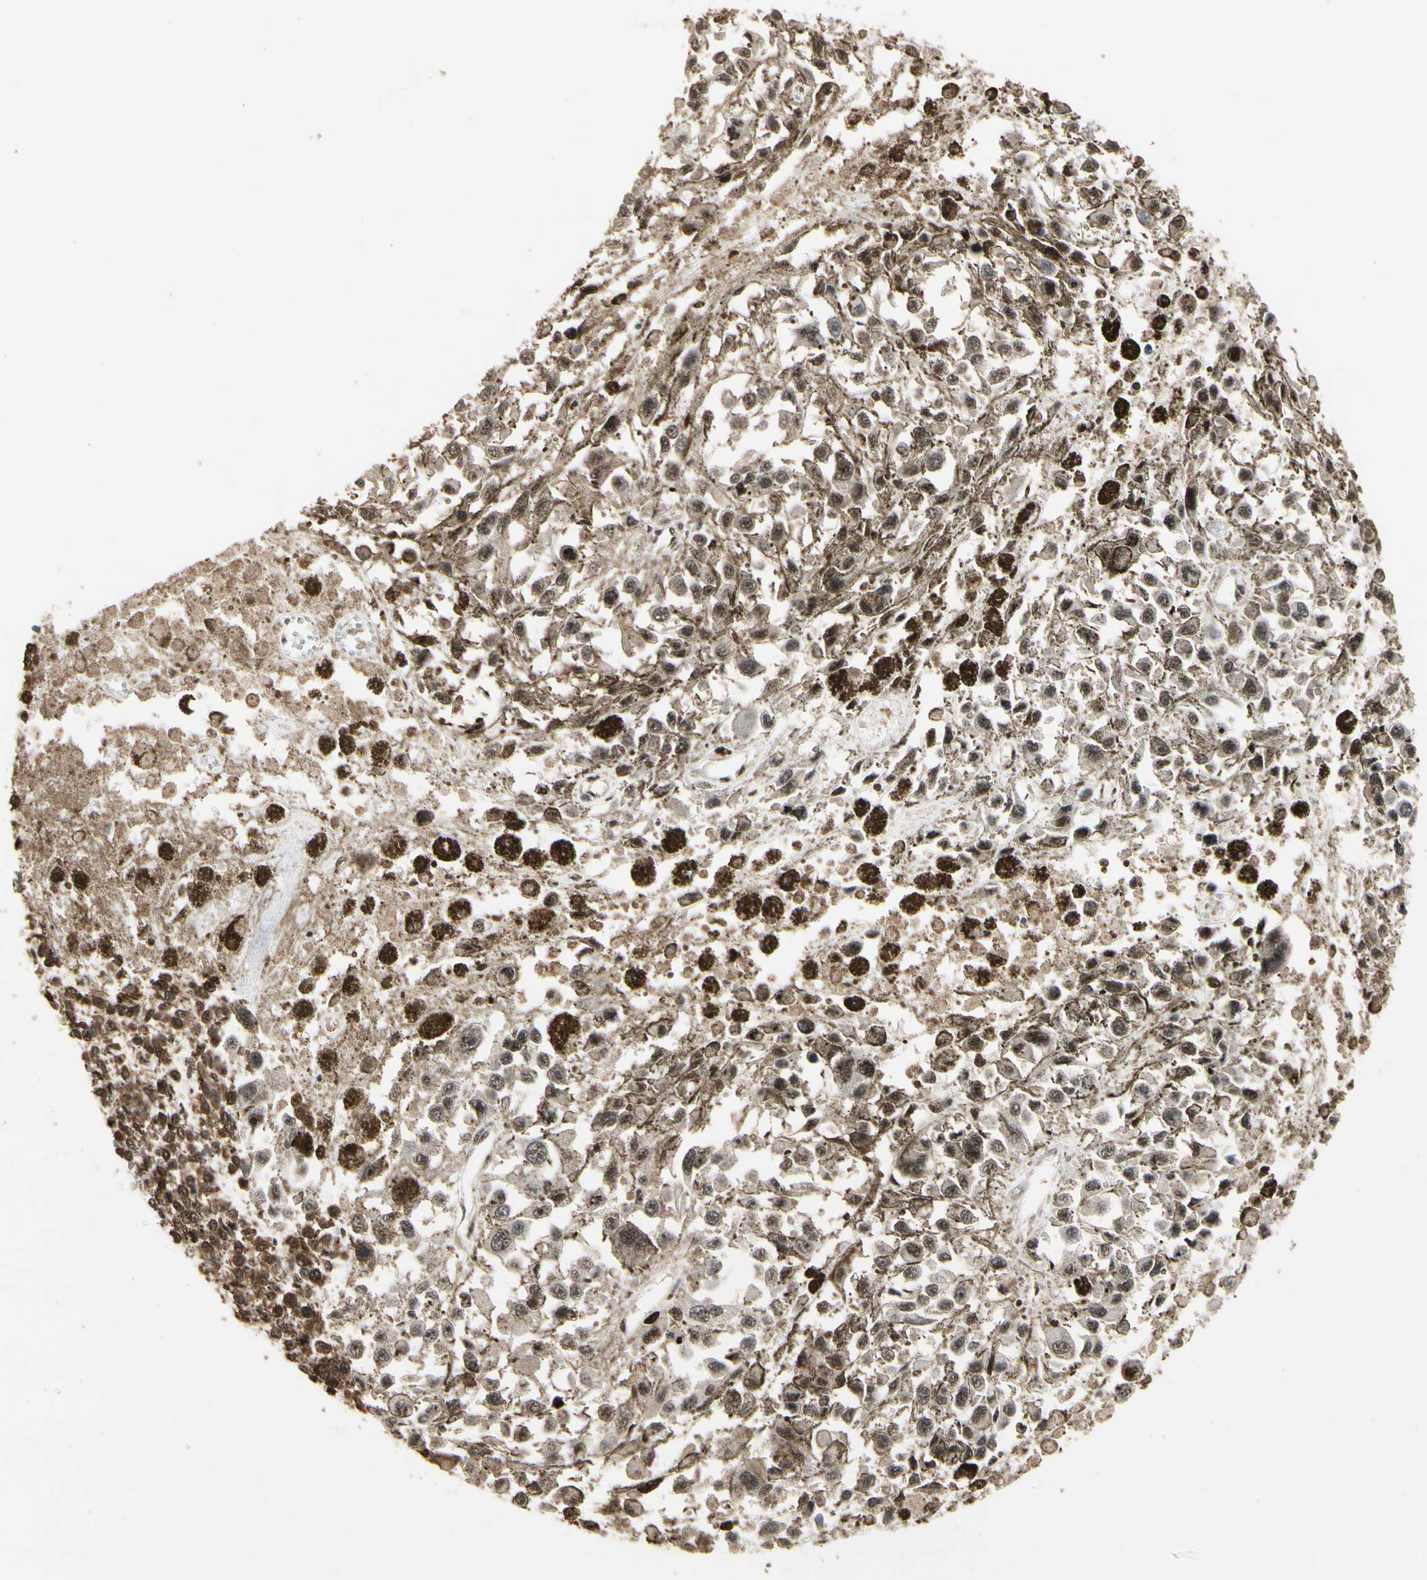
{"staining": {"intensity": "weak", "quantity": "25%-75%", "location": "nuclear"}, "tissue": "melanoma", "cell_type": "Tumor cells", "image_type": "cancer", "snomed": [{"axis": "morphology", "description": "Malignant melanoma, Metastatic site"}, {"axis": "topography", "description": "Lymph node"}], "caption": "Tumor cells demonstrate low levels of weak nuclear expression in about 25%-75% of cells in malignant melanoma (metastatic site).", "gene": "CSF1R", "patient": {"sex": "male", "age": 59}}